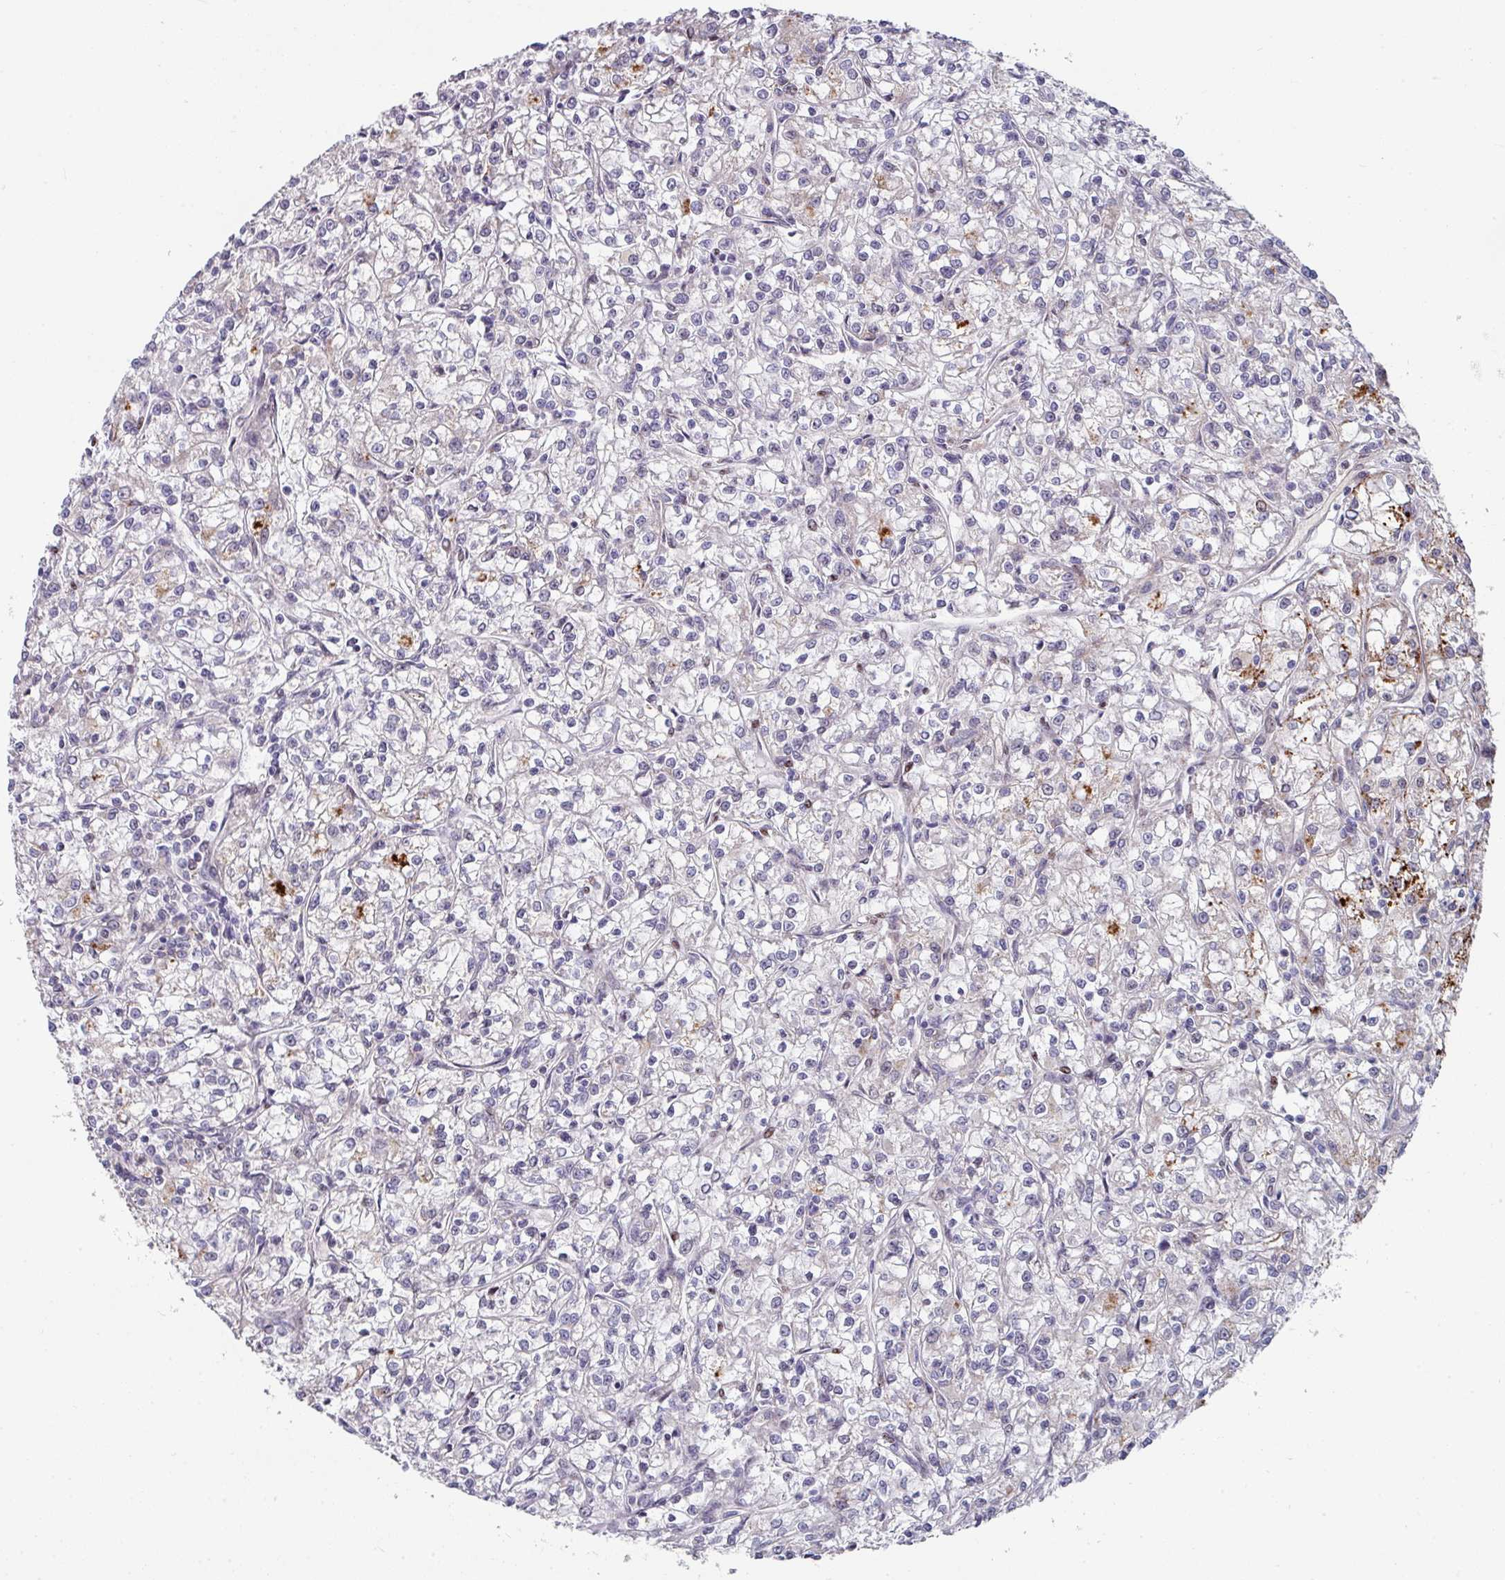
{"staining": {"intensity": "negative", "quantity": "none", "location": "none"}, "tissue": "renal cancer", "cell_type": "Tumor cells", "image_type": "cancer", "snomed": [{"axis": "morphology", "description": "Adenocarcinoma, NOS"}, {"axis": "topography", "description": "Kidney"}], "caption": "This is a micrograph of immunohistochemistry (IHC) staining of adenocarcinoma (renal), which shows no staining in tumor cells.", "gene": "CBX7", "patient": {"sex": "female", "age": 59}}